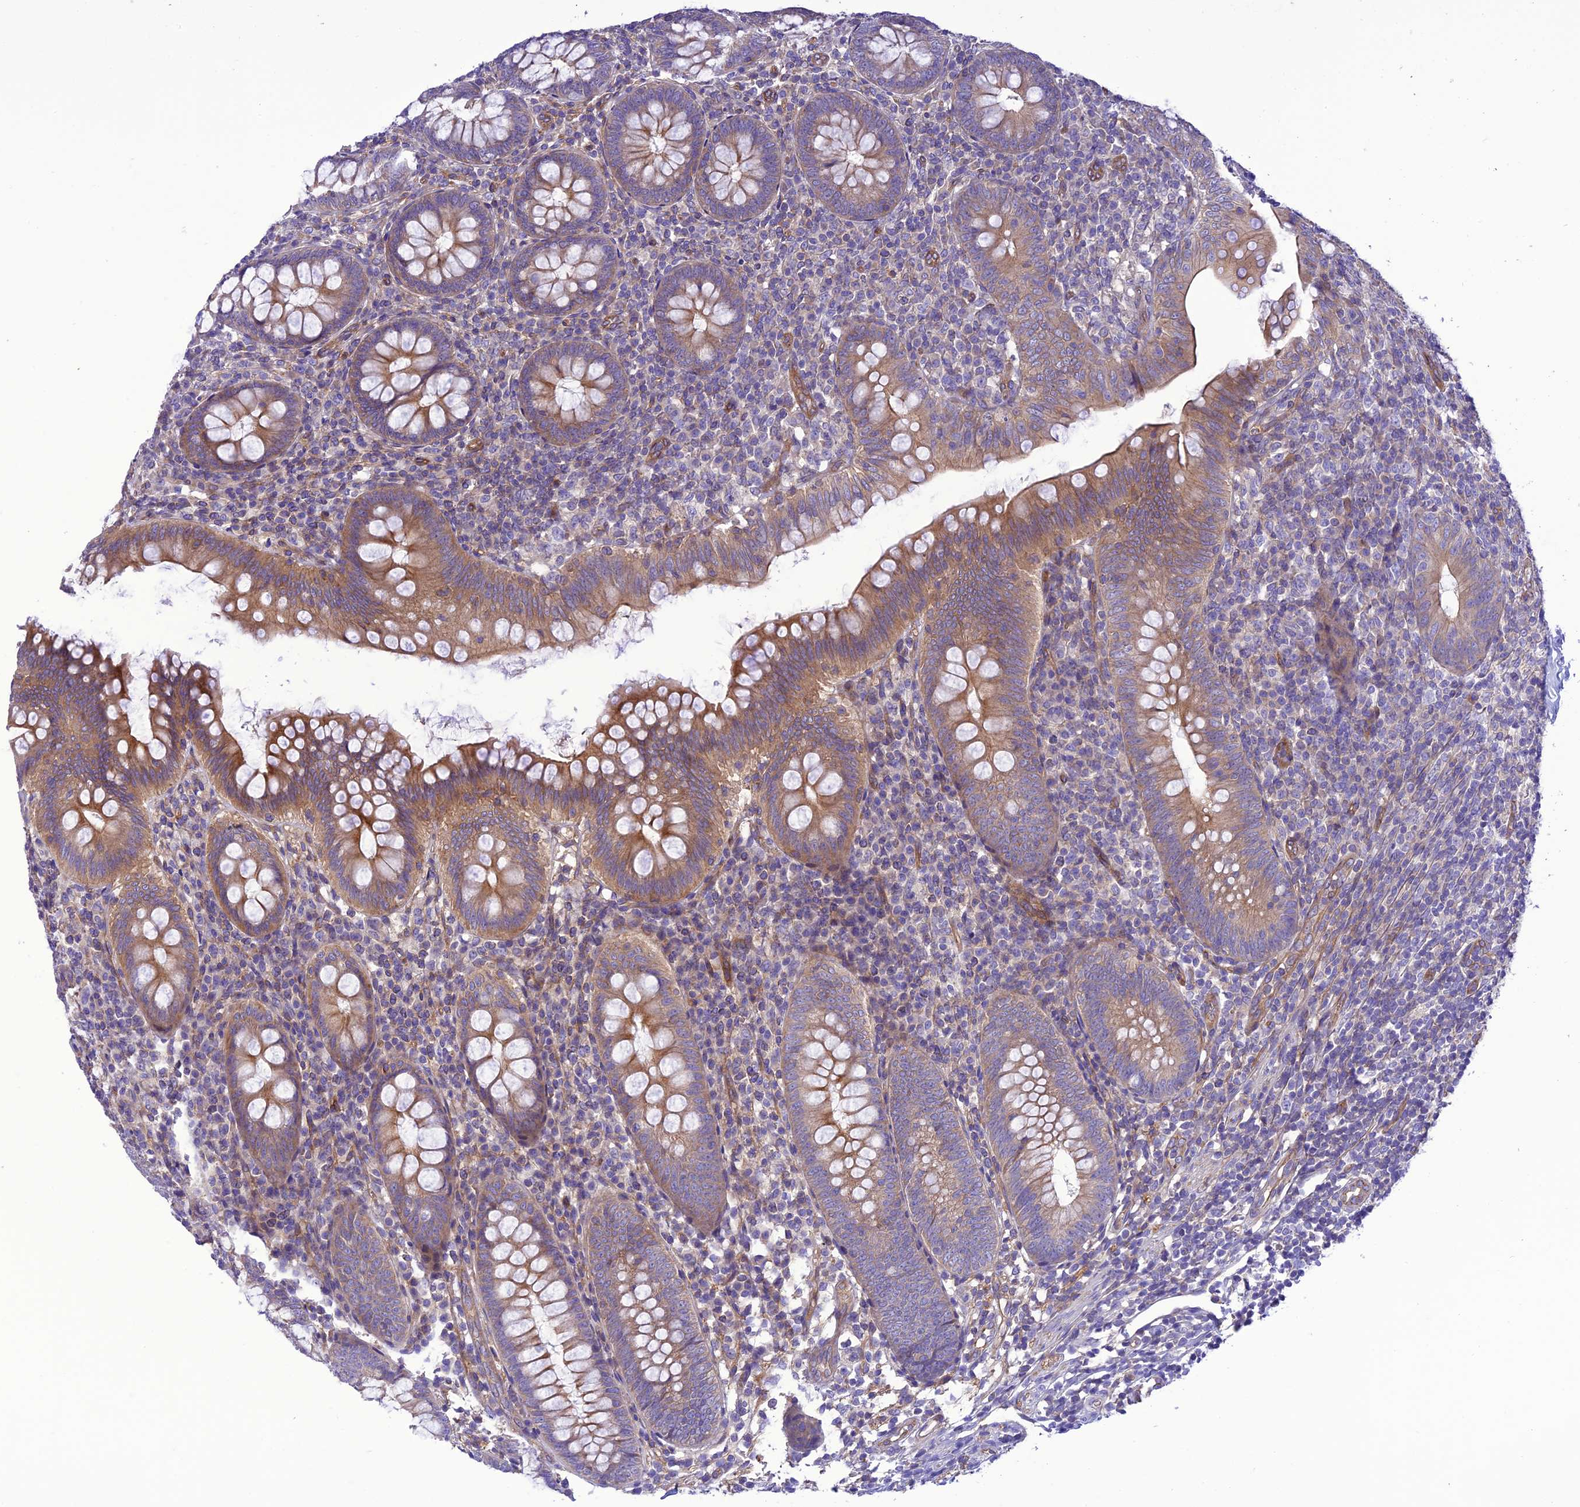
{"staining": {"intensity": "moderate", "quantity": ">75%", "location": "cytoplasmic/membranous"}, "tissue": "appendix", "cell_type": "Glandular cells", "image_type": "normal", "snomed": [{"axis": "morphology", "description": "Normal tissue, NOS"}, {"axis": "topography", "description": "Appendix"}], "caption": "Brown immunohistochemical staining in normal human appendix shows moderate cytoplasmic/membranous staining in approximately >75% of glandular cells. Nuclei are stained in blue.", "gene": "PPFIA3", "patient": {"sex": "male", "age": 14}}